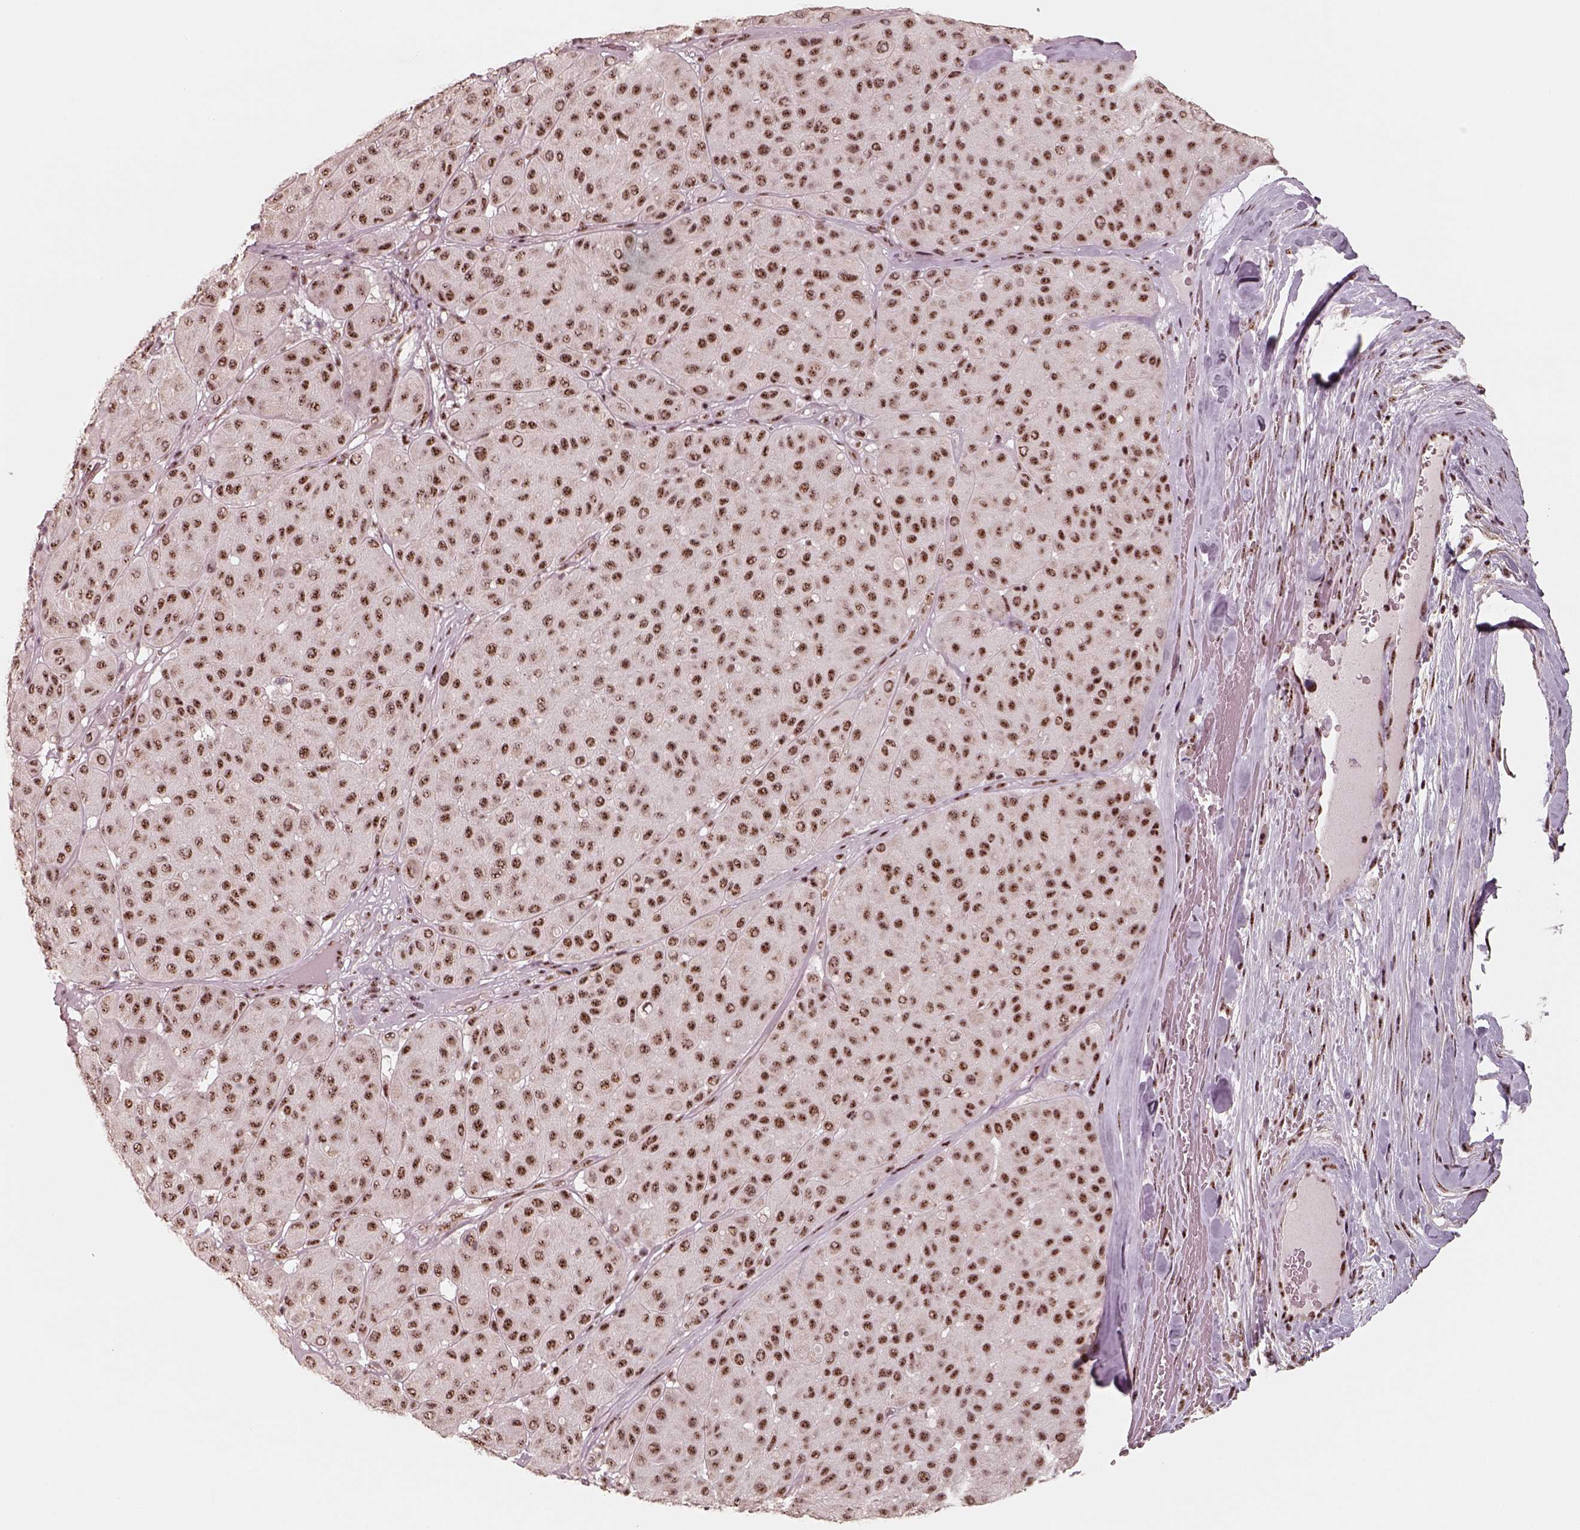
{"staining": {"intensity": "moderate", "quantity": ">75%", "location": "nuclear"}, "tissue": "melanoma", "cell_type": "Tumor cells", "image_type": "cancer", "snomed": [{"axis": "morphology", "description": "Malignant melanoma, Metastatic site"}, {"axis": "topography", "description": "Smooth muscle"}], "caption": "Immunohistochemistry (IHC) image of neoplastic tissue: malignant melanoma (metastatic site) stained using immunohistochemistry displays medium levels of moderate protein expression localized specifically in the nuclear of tumor cells, appearing as a nuclear brown color.", "gene": "ATXN7L3", "patient": {"sex": "male", "age": 41}}